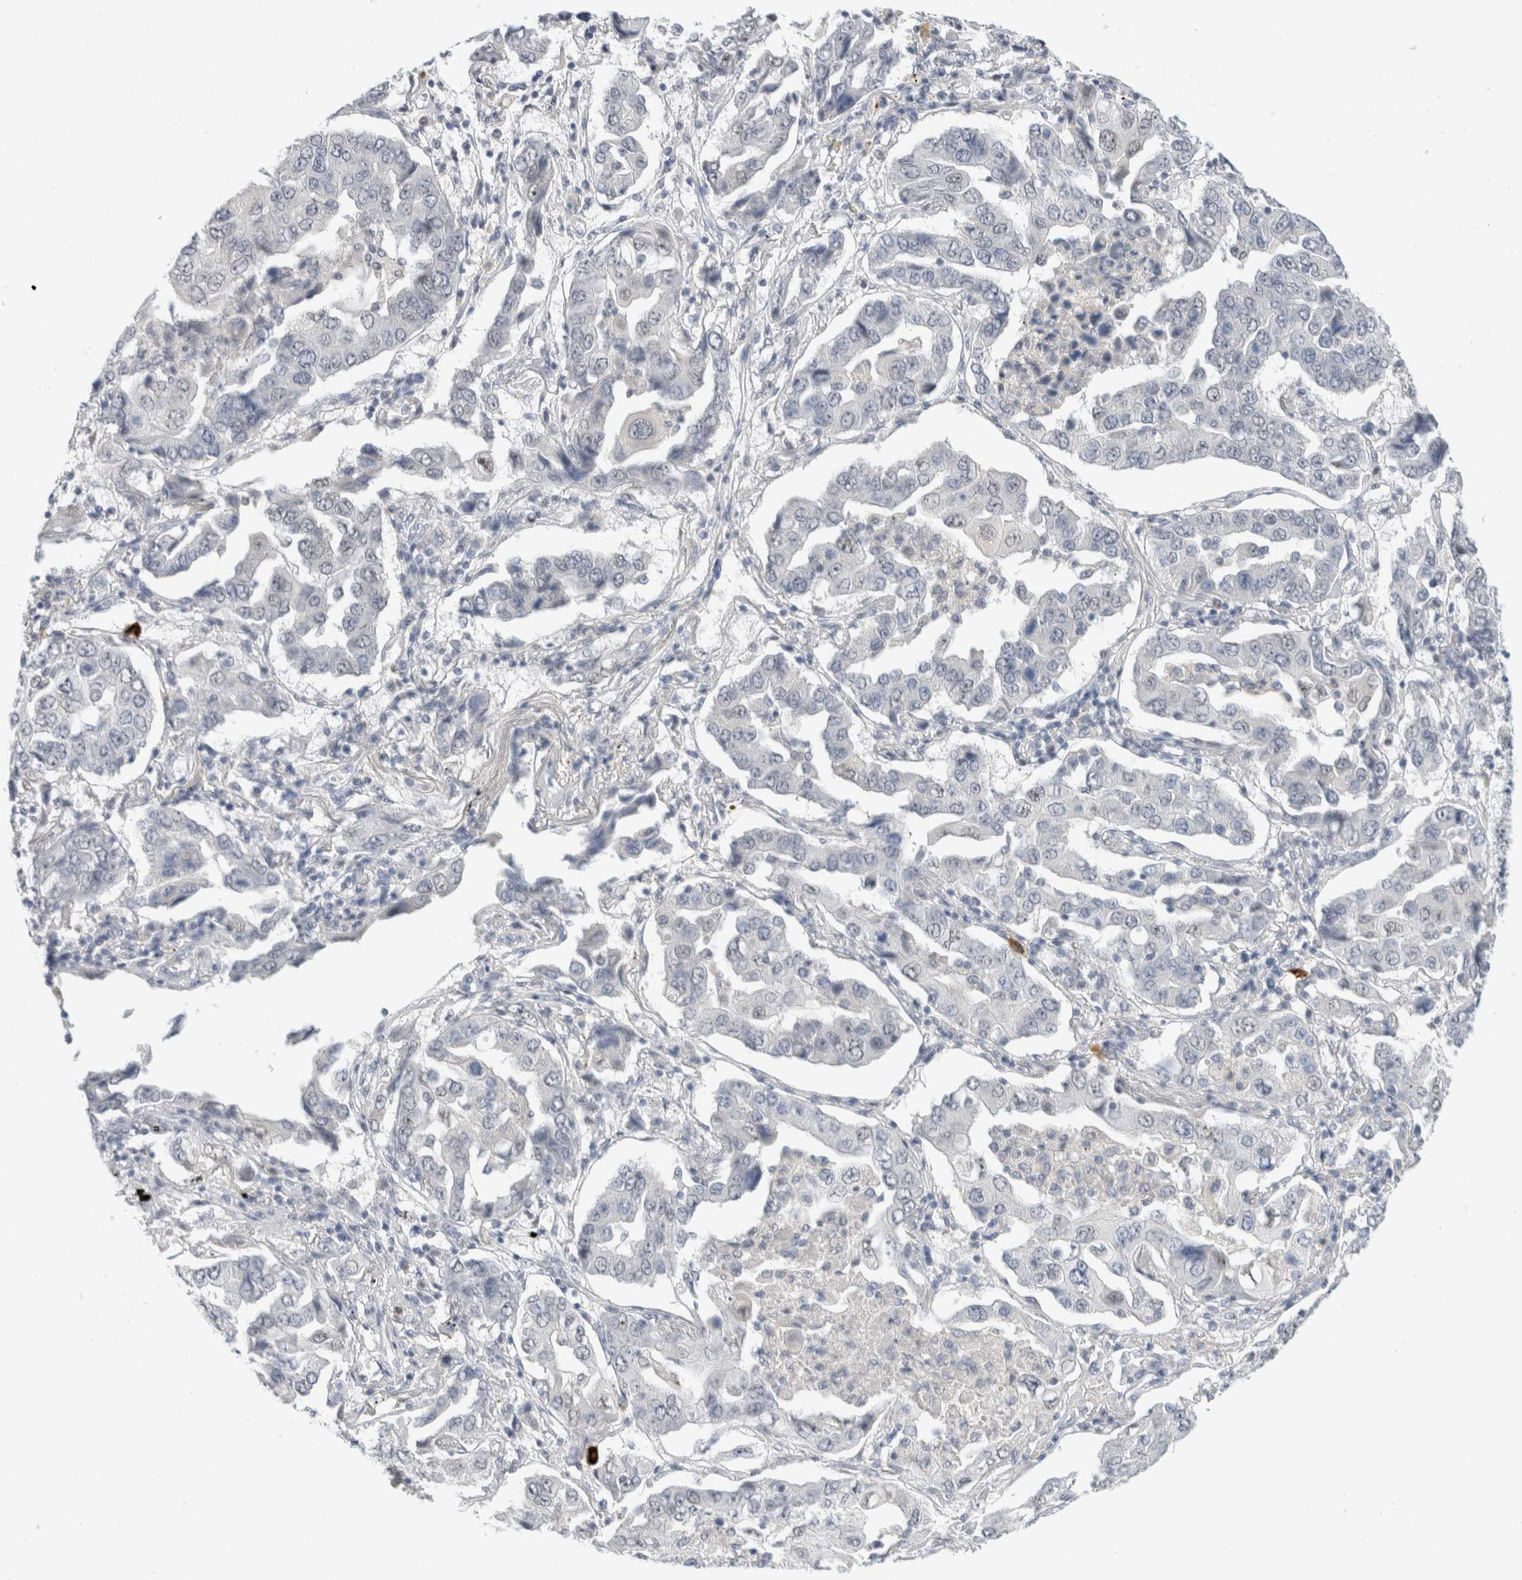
{"staining": {"intensity": "negative", "quantity": "none", "location": "none"}, "tissue": "lung cancer", "cell_type": "Tumor cells", "image_type": "cancer", "snomed": [{"axis": "morphology", "description": "Adenocarcinoma, NOS"}, {"axis": "topography", "description": "Lung"}], "caption": "Immunohistochemical staining of human adenocarcinoma (lung) exhibits no significant positivity in tumor cells. (DAB immunohistochemistry with hematoxylin counter stain).", "gene": "SLC22A12", "patient": {"sex": "female", "age": 65}}